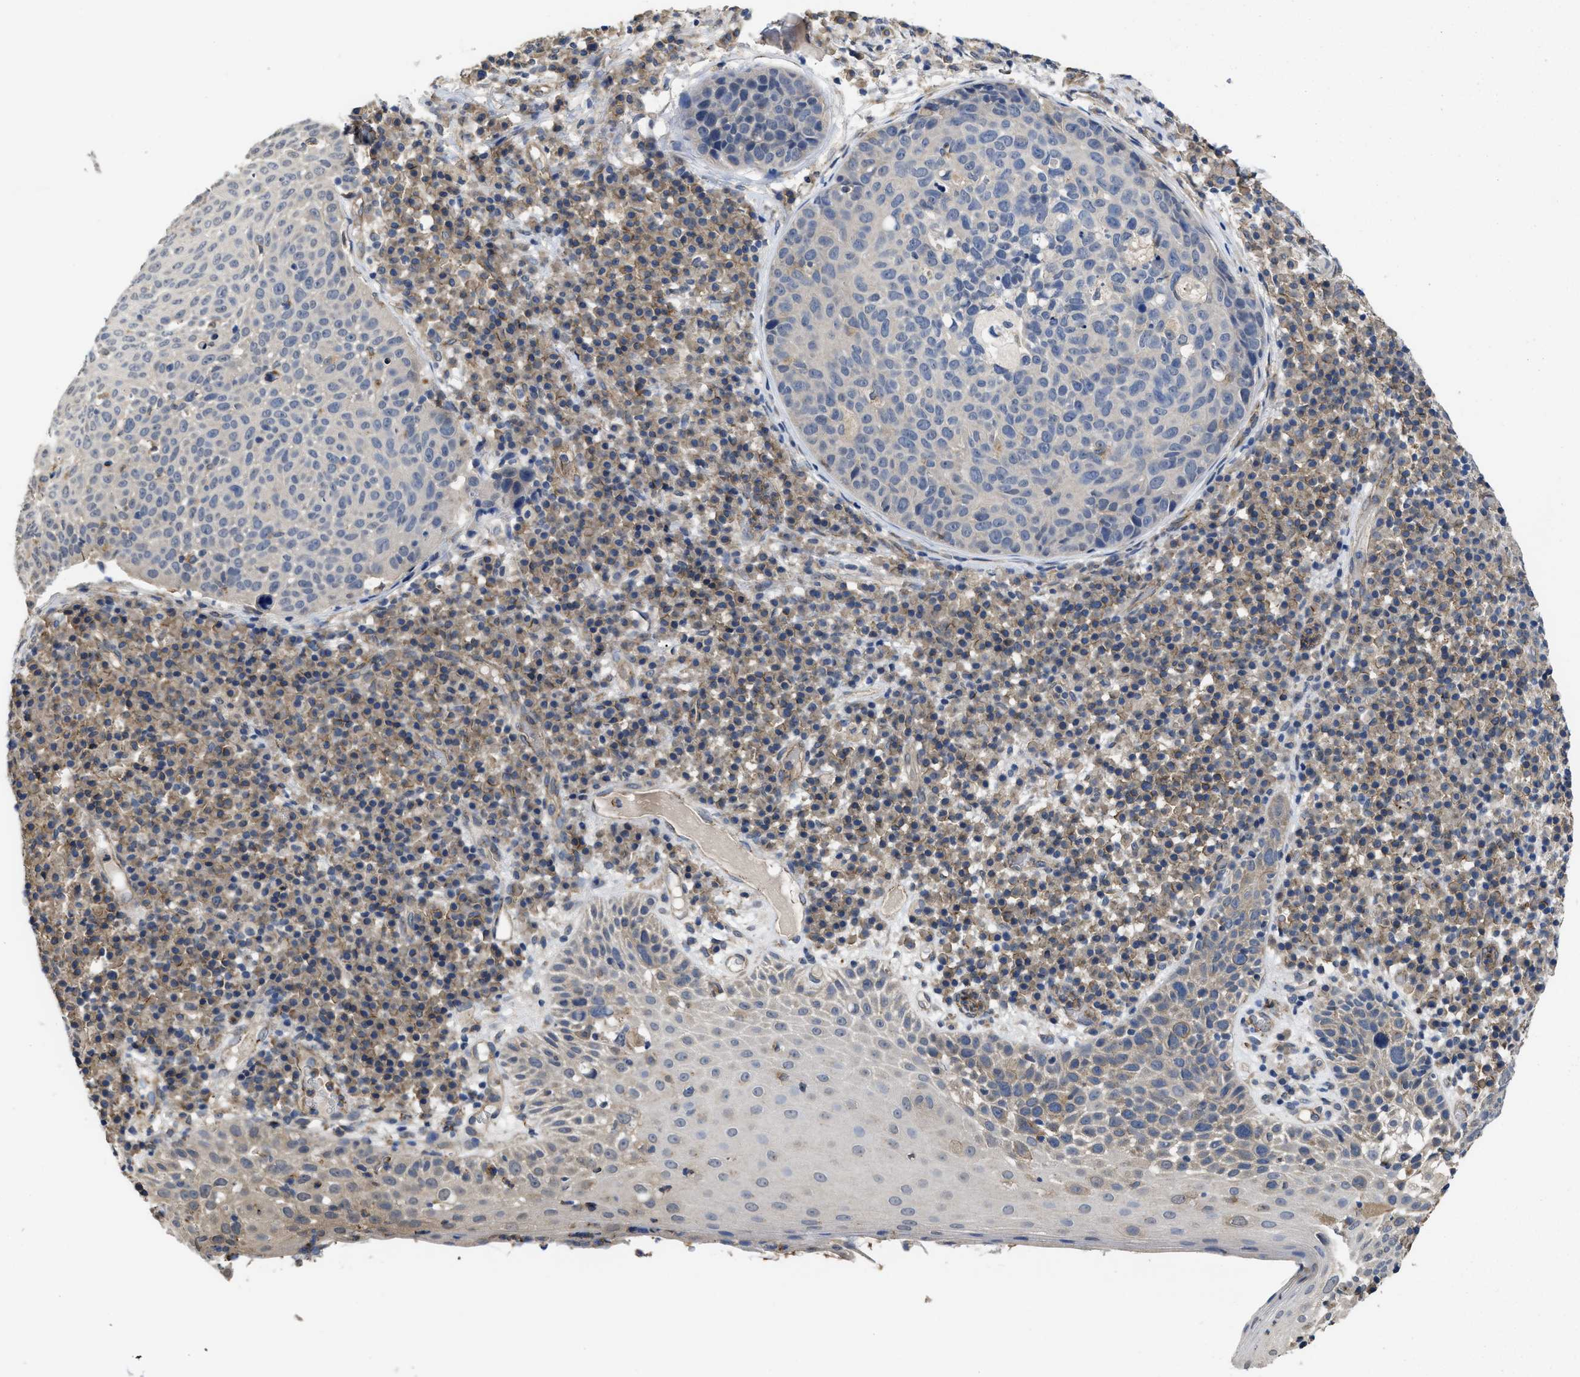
{"staining": {"intensity": "negative", "quantity": "none", "location": "none"}, "tissue": "skin cancer", "cell_type": "Tumor cells", "image_type": "cancer", "snomed": [{"axis": "morphology", "description": "Squamous cell carcinoma in situ, NOS"}, {"axis": "morphology", "description": "Squamous cell carcinoma, NOS"}, {"axis": "topography", "description": "Skin"}], "caption": "A histopathology image of human skin cancer is negative for staining in tumor cells.", "gene": "PKD2", "patient": {"sex": "male", "age": 93}}